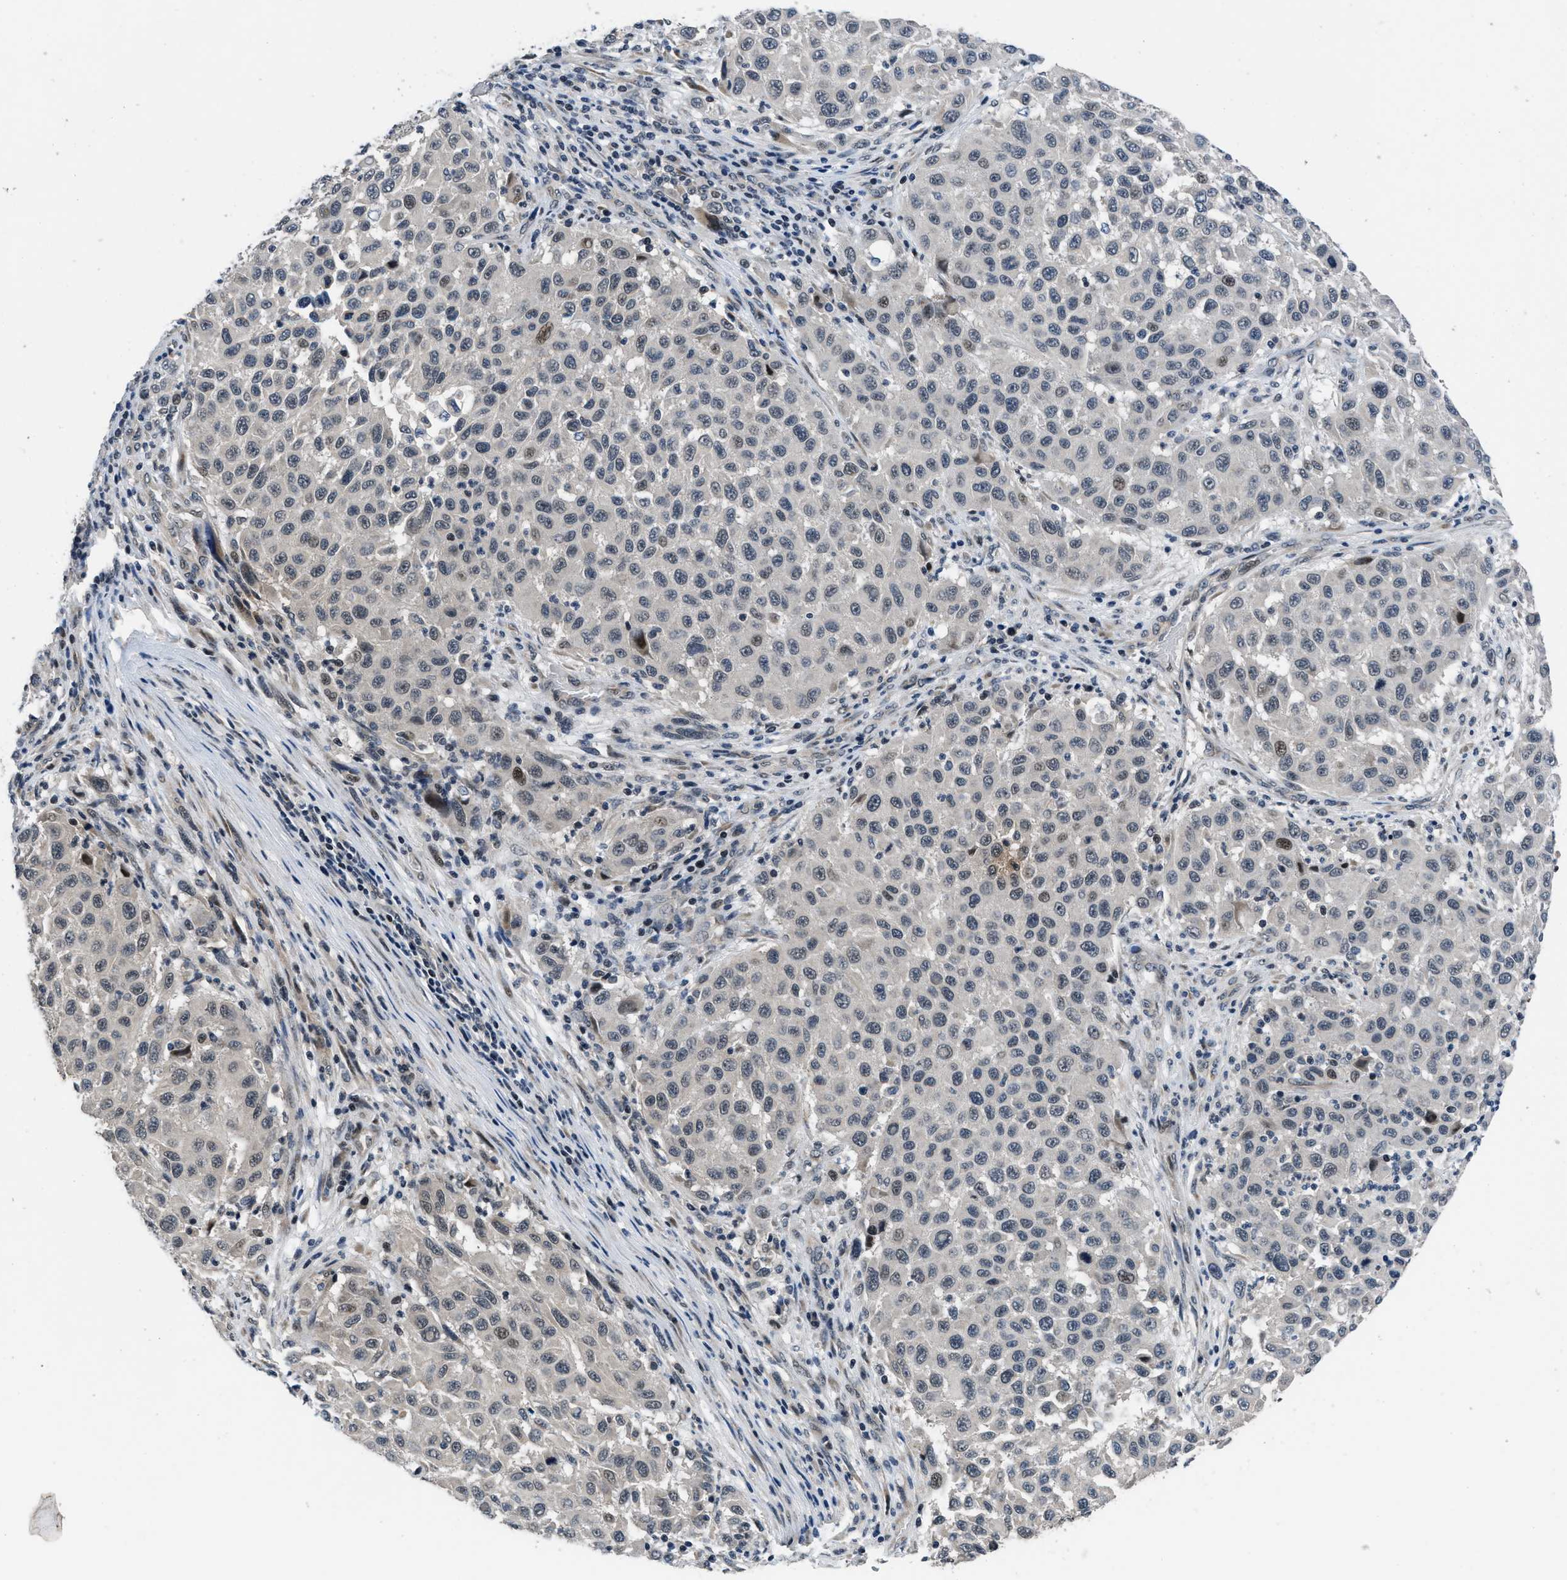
{"staining": {"intensity": "weak", "quantity": "<25%", "location": "nuclear"}, "tissue": "melanoma", "cell_type": "Tumor cells", "image_type": "cancer", "snomed": [{"axis": "morphology", "description": "Malignant melanoma, Metastatic site"}, {"axis": "topography", "description": "Lymph node"}], "caption": "DAB immunohistochemical staining of human melanoma shows no significant expression in tumor cells.", "gene": "SETD5", "patient": {"sex": "male", "age": 61}}